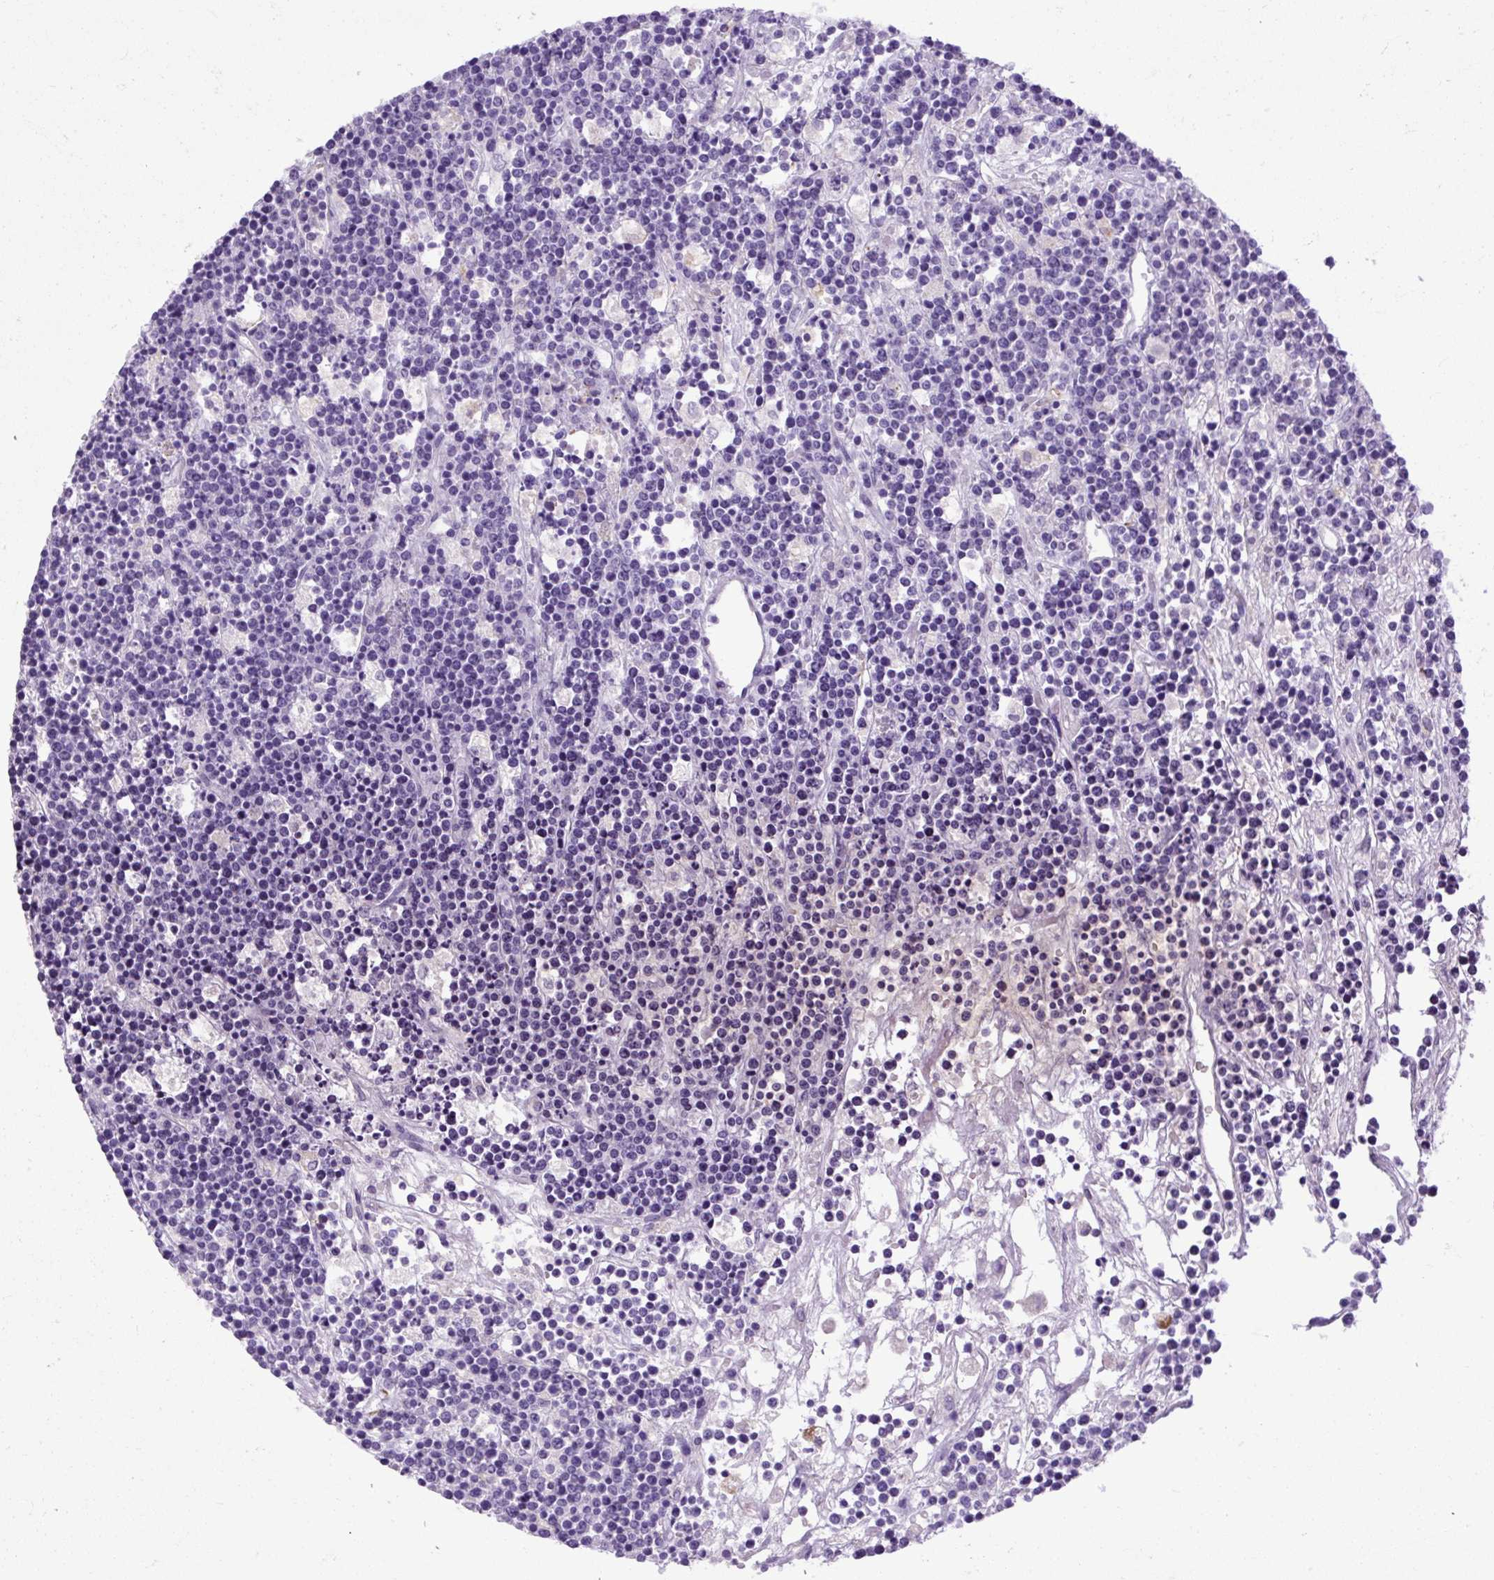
{"staining": {"intensity": "negative", "quantity": "none", "location": "none"}, "tissue": "lymphoma", "cell_type": "Tumor cells", "image_type": "cancer", "snomed": [{"axis": "morphology", "description": "Malignant lymphoma, non-Hodgkin's type, High grade"}, {"axis": "topography", "description": "Ovary"}], "caption": "This is an IHC image of lymphoma. There is no staining in tumor cells.", "gene": "SPTBN5", "patient": {"sex": "female", "age": 56}}